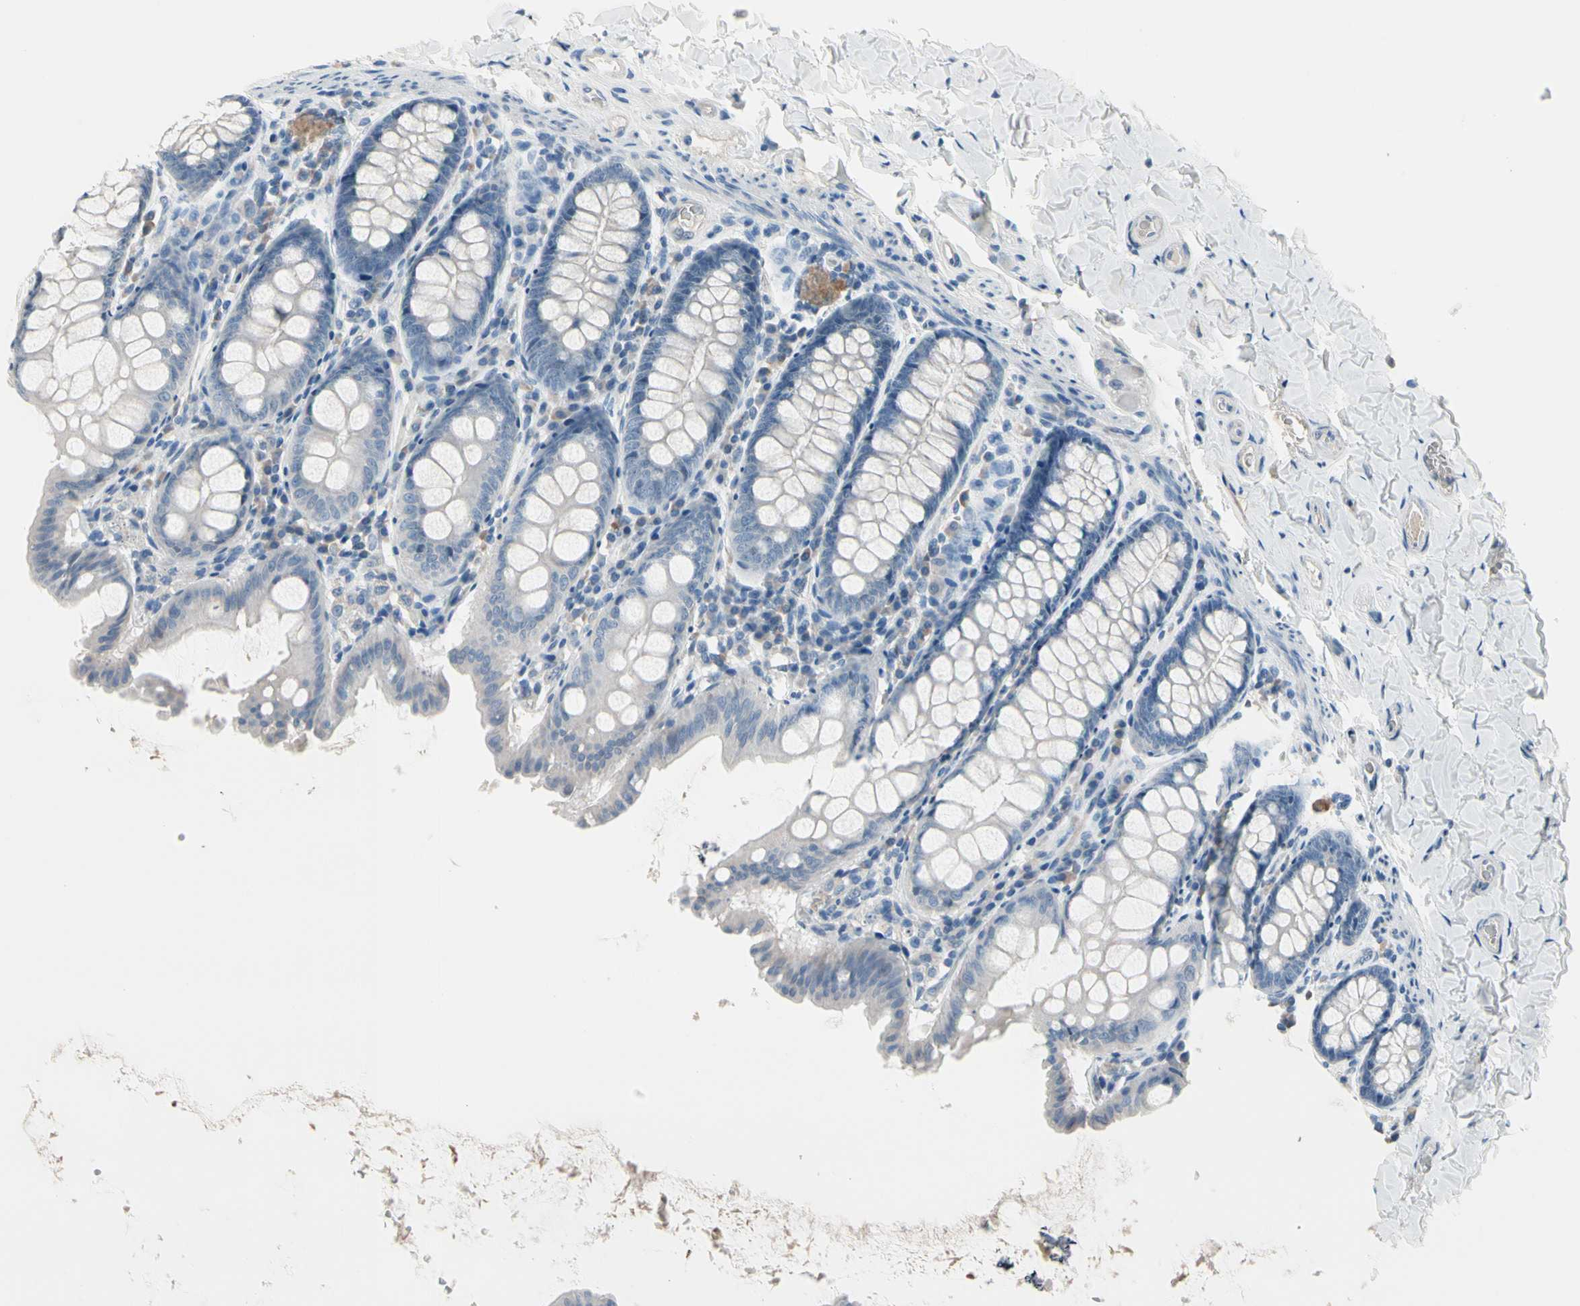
{"staining": {"intensity": "negative", "quantity": "none", "location": "none"}, "tissue": "colon", "cell_type": "Endothelial cells", "image_type": "normal", "snomed": [{"axis": "morphology", "description": "Normal tissue, NOS"}, {"axis": "topography", "description": "Colon"}], "caption": "Immunohistochemistry (IHC) photomicrograph of benign colon: human colon stained with DAB demonstrates no significant protein expression in endothelial cells. (DAB IHC visualized using brightfield microscopy, high magnification).", "gene": "PGR", "patient": {"sex": "female", "age": 61}}